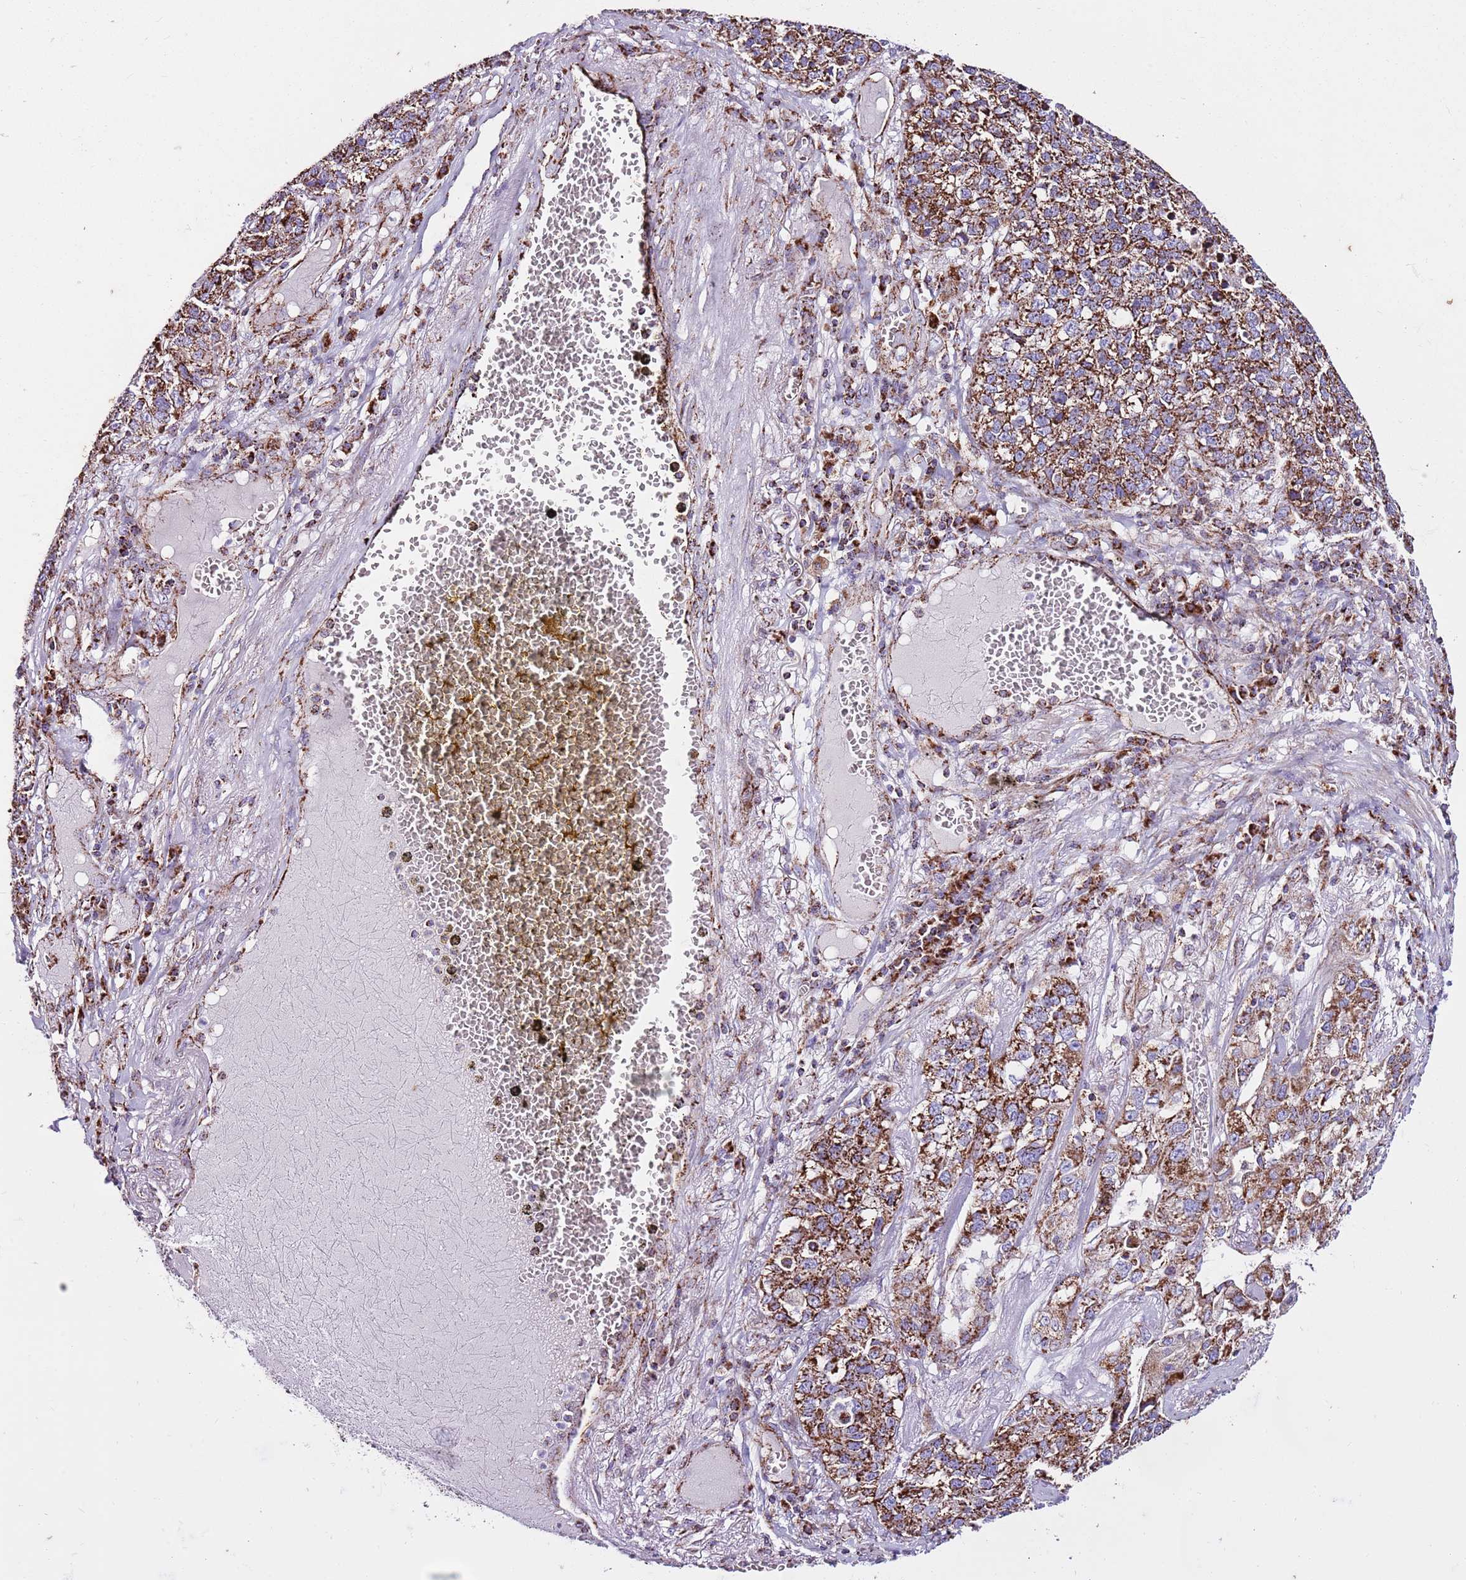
{"staining": {"intensity": "strong", "quantity": ">75%", "location": "cytoplasmic/membranous"}, "tissue": "lung cancer", "cell_type": "Tumor cells", "image_type": "cancer", "snomed": [{"axis": "morphology", "description": "Adenocarcinoma, NOS"}, {"axis": "topography", "description": "Lung"}], "caption": "High-magnification brightfield microscopy of lung adenocarcinoma stained with DAB (3,3'-diaminobenzidine) (brown) and counterstained with hematoxylin (blue). tumor cells exhibit strong cytoplasmic/membranous staining is appreciated in about>75% of cells.", "gene": "HECTD4", "patient": {"sex": "male", "age": 49}}